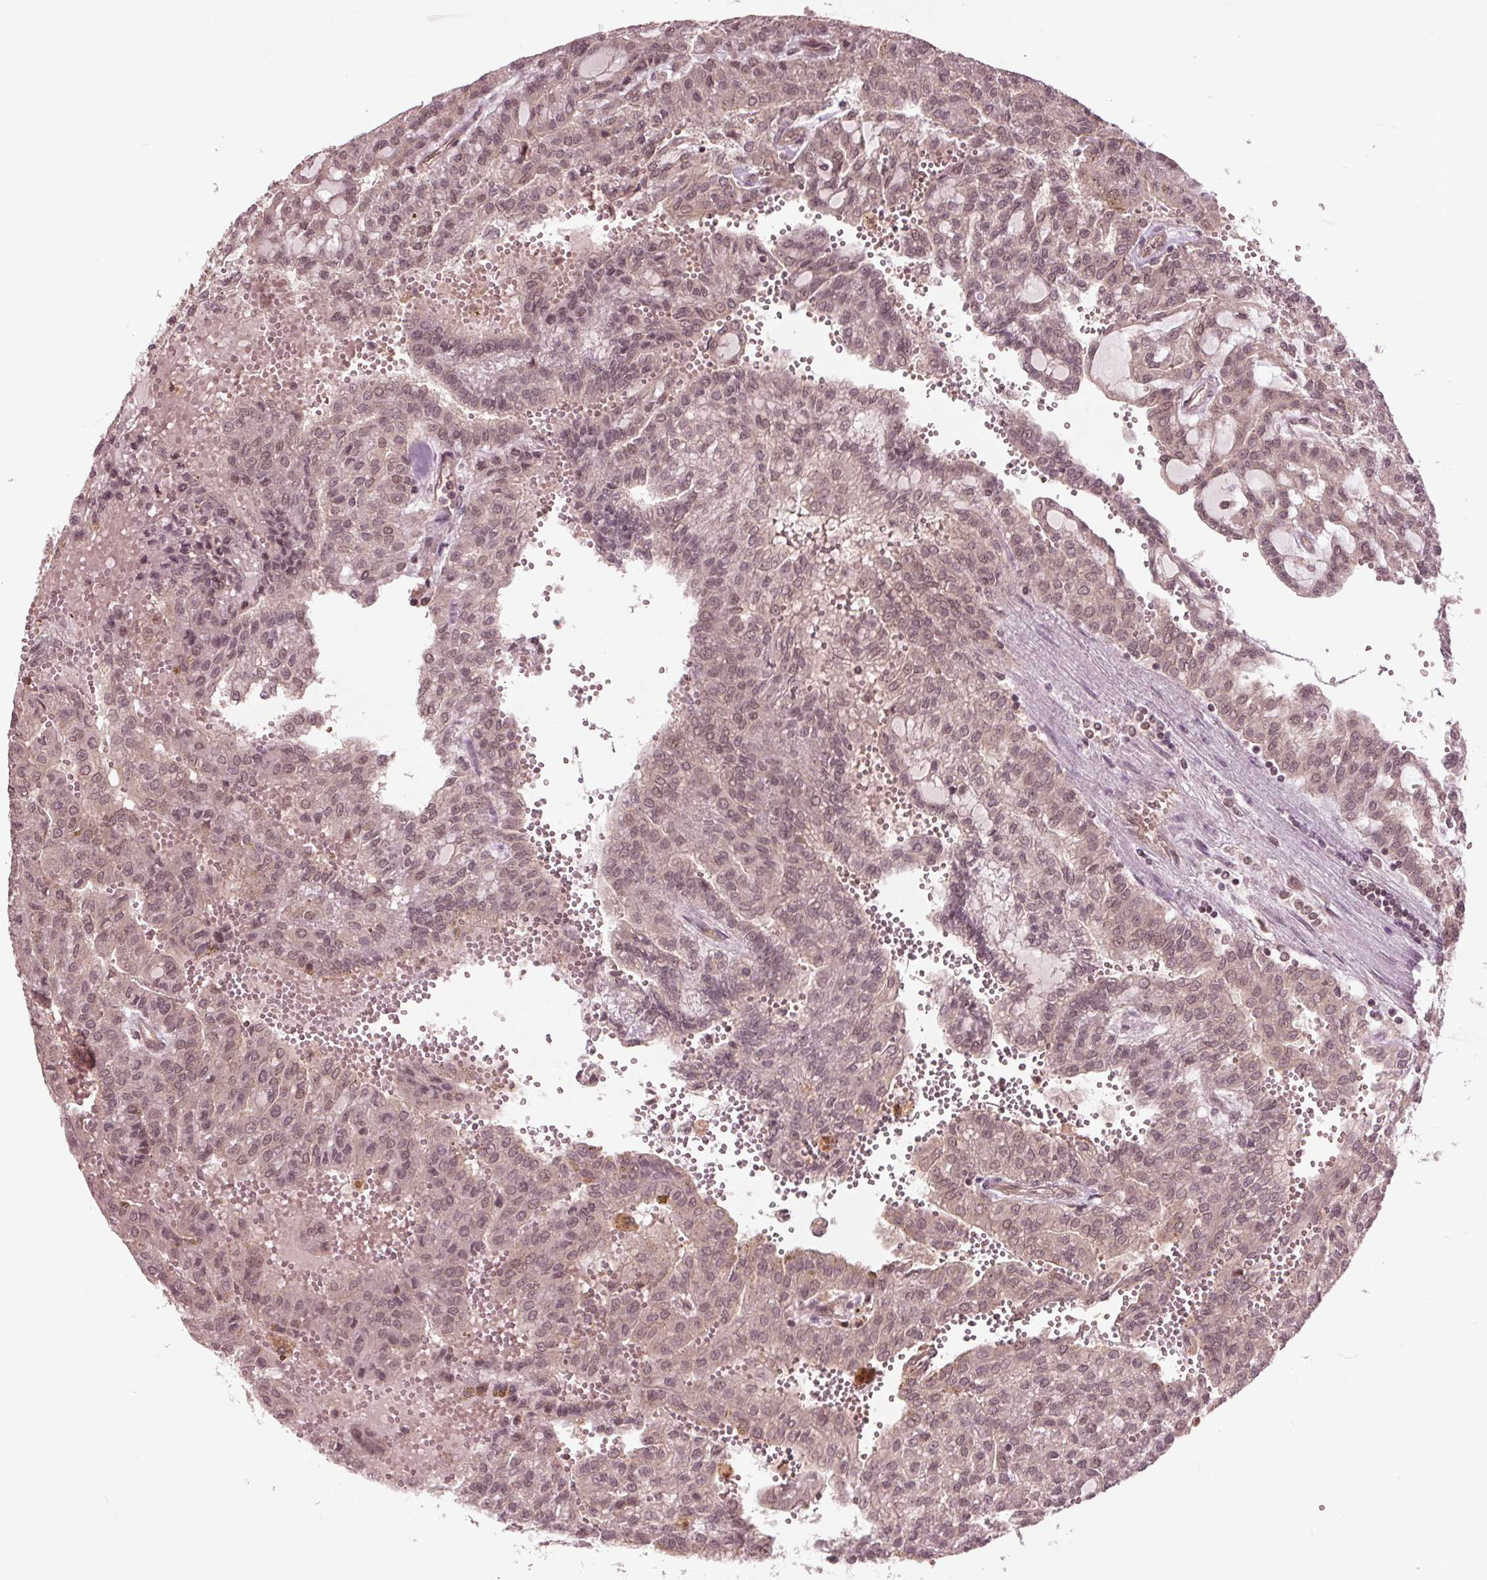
{"staining": {"intensity": "weak", "quantity": "25%-75%", "location": "nuclear"}, "tissue": "renal cancer", "cell_type": "Tumor cells", "image_type": "cancer", "snomed": [{"axis": "morphology", "description": "Adenocarcinoma, NOS"}, {"axis": "topography", "description": "Kidney"}], "caption": "DAB (3,3'-diaminobenzidine) immunohistochemical staining of human adenocarcinoma (renal) demonstrates weak nuclear protein positivity in approximately 25%-75% of tumor cells. Nuclei are stained in blue.", "gene": "BTBD1", "patient": {"sex": "male", "age": 63}}